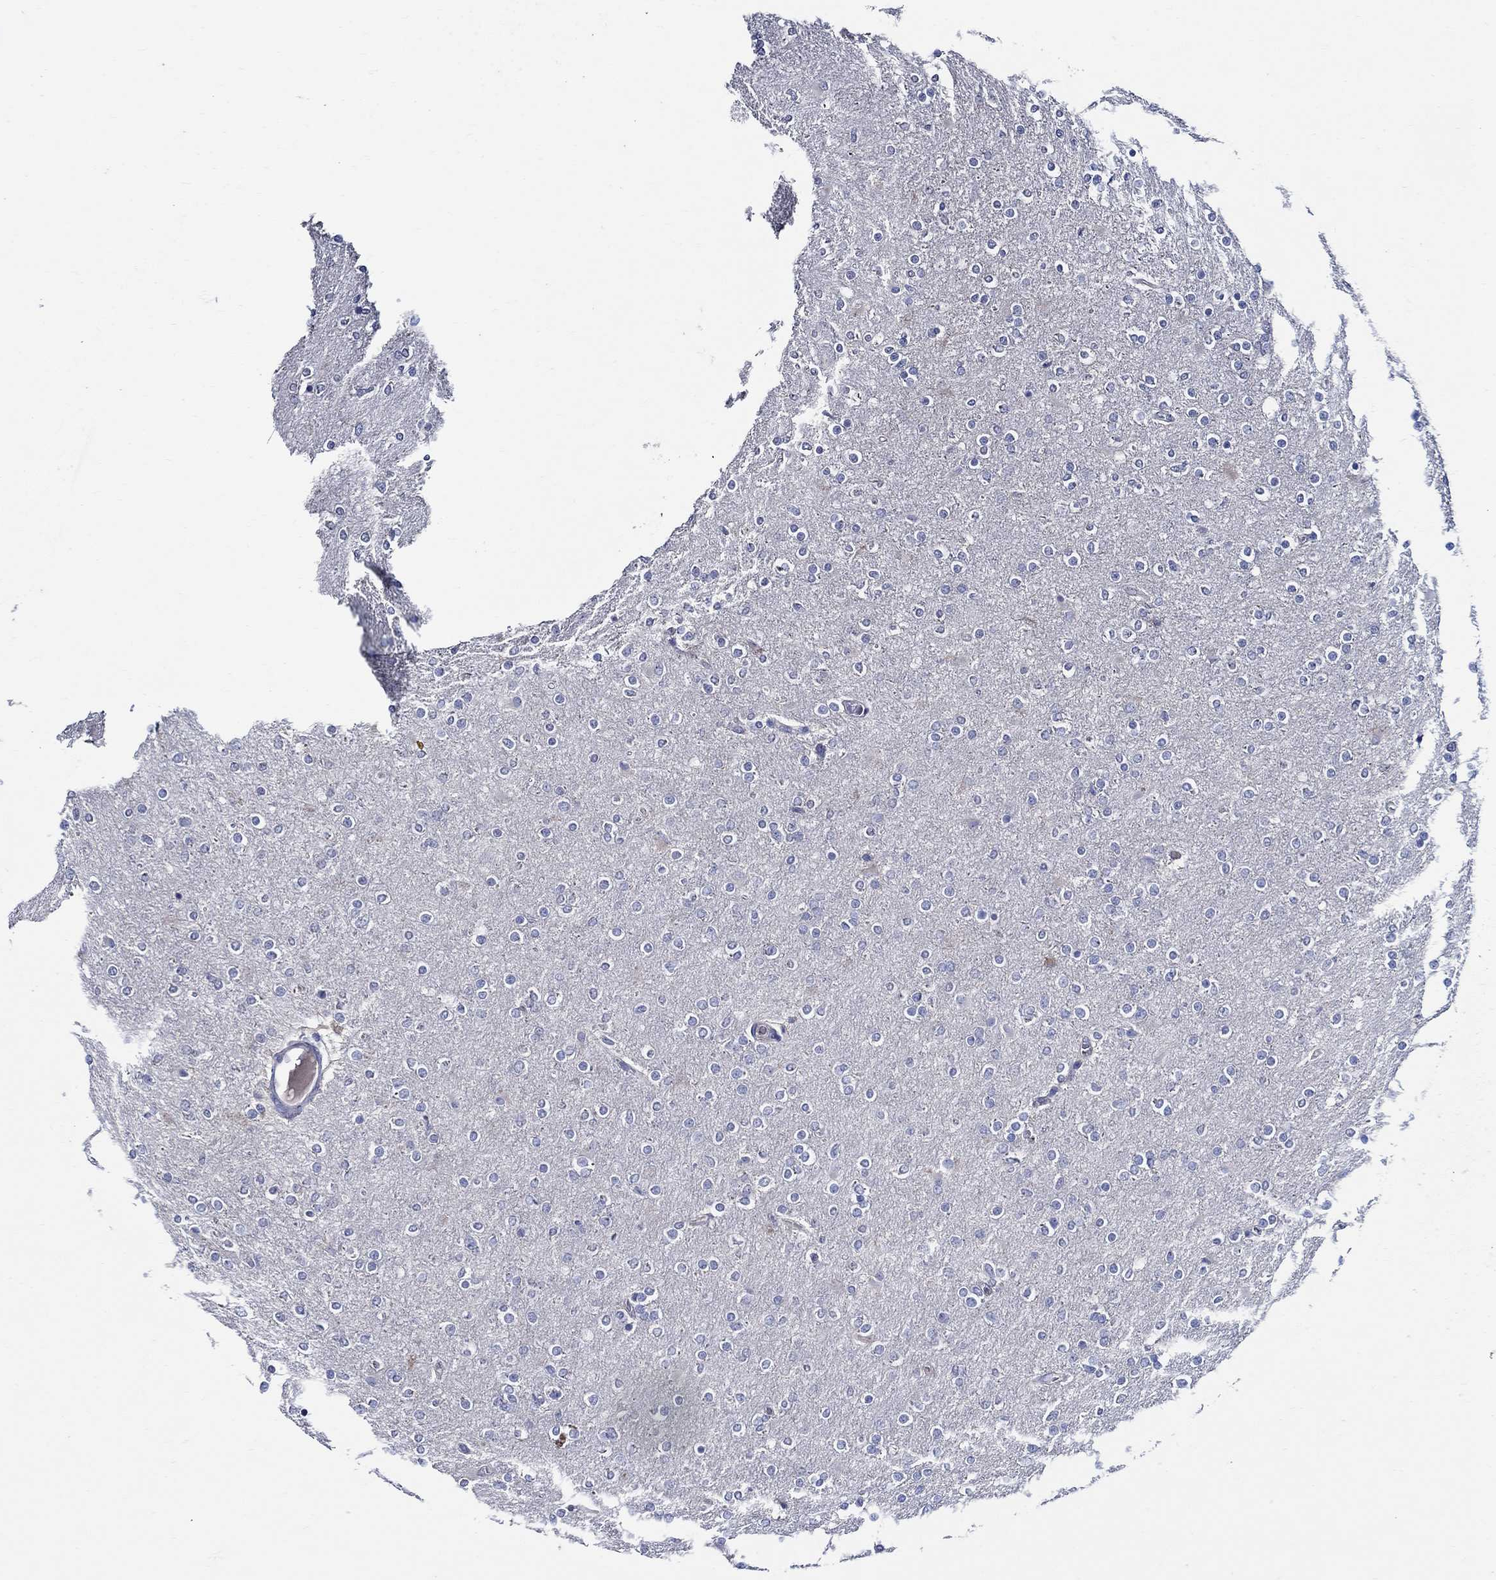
{"staining": {"intensity": "negative", "quantity": "none", "location": "none"}, "tissue": "glioma", "cell_type": "Tumor cells", "image_type": "cancer", "snomed": [{"axis": "morphology", "description": "Glioma, malignant, High grade"}, {"axis": "topography", "description": "Cerebral cortex"}], "caption": "High power microscopy micrograph of an immunohistochemistry photomicrograph of malignant high-grade glioma, revealing no significant positivity in tumor cells.", "gene": "SKOR1", "patient": {"sex": "male", "age": 70}}